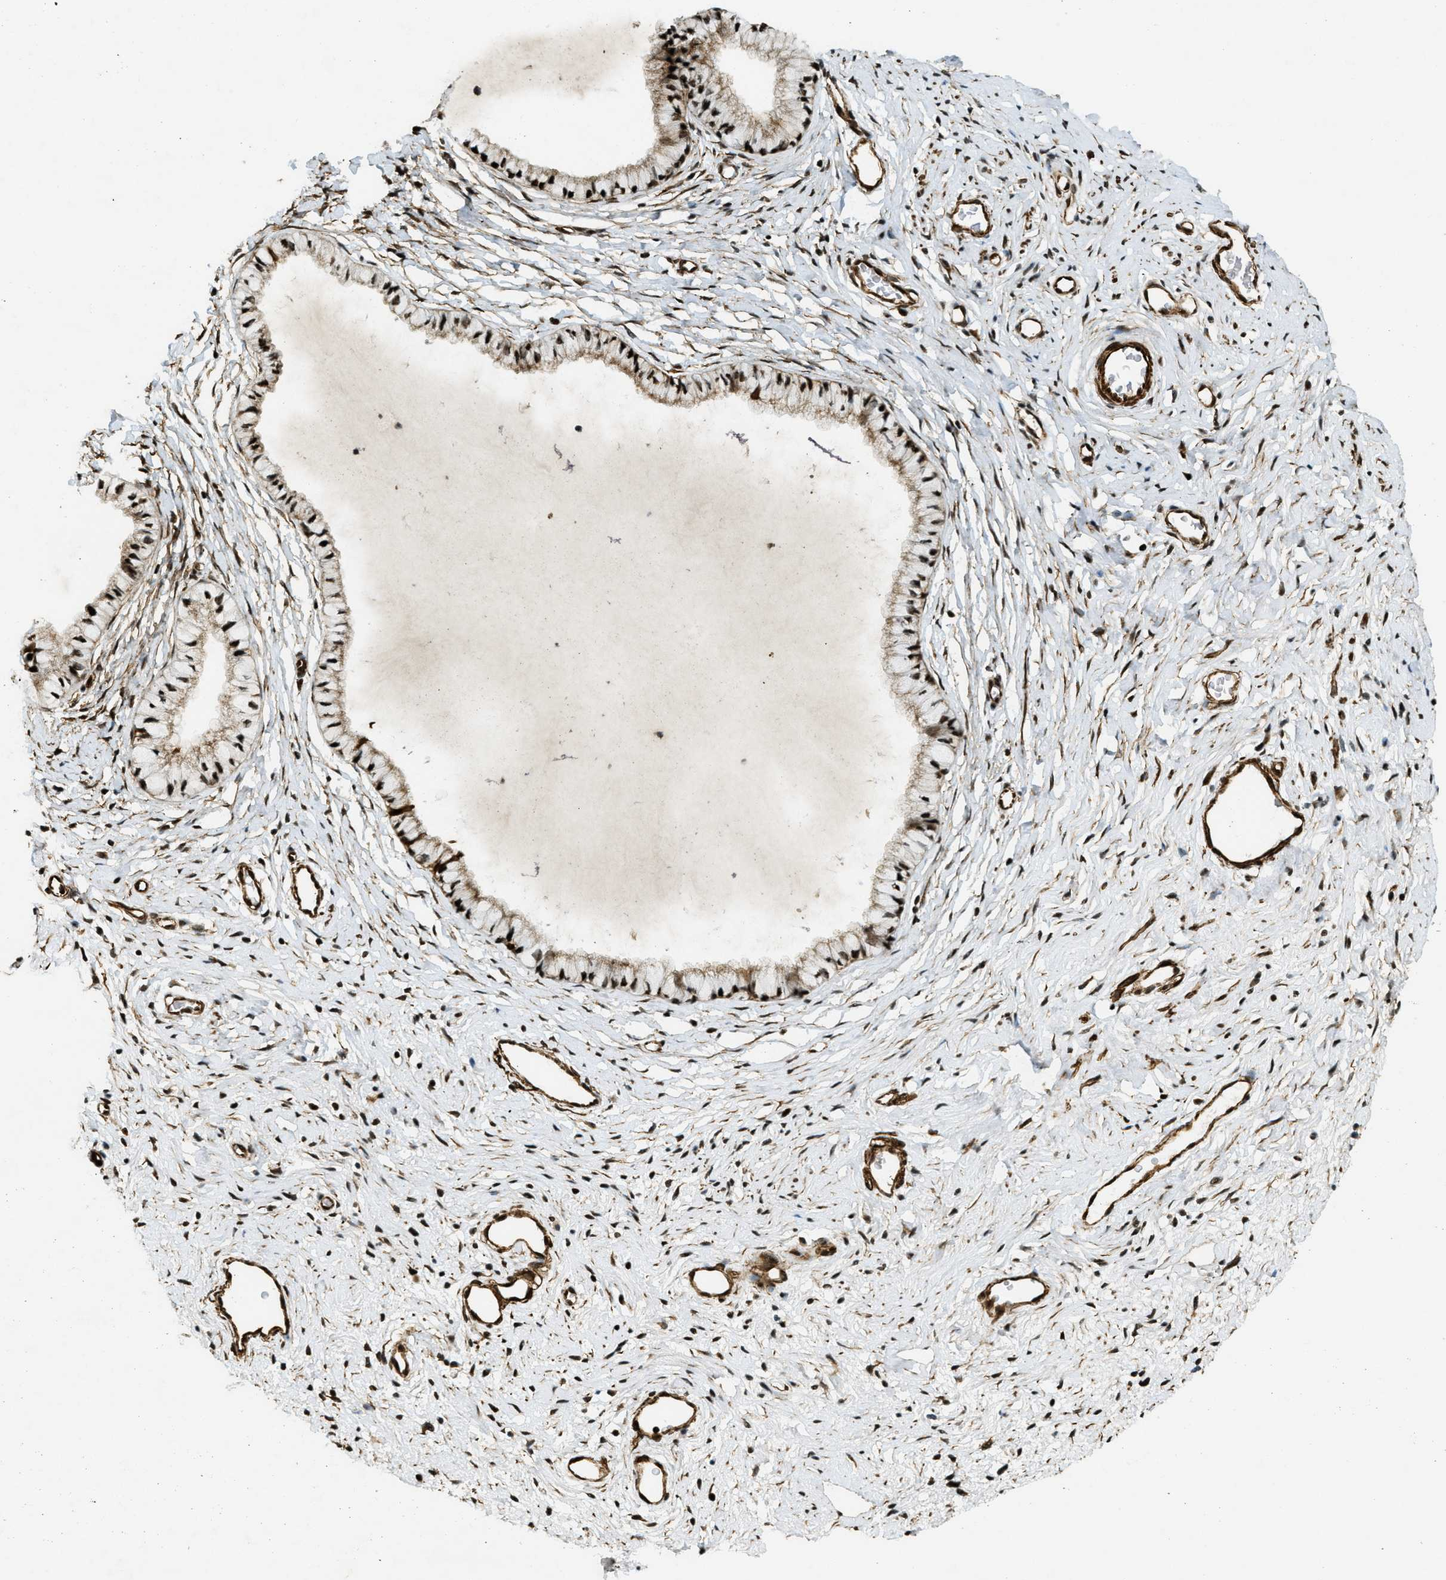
{"staining": {"intensity": "strong", "quantity": ">75%", "location": "nuclear"}, "tissue": "cervix", "cell_type": "Glandular cells", "image_type": "normal", "snomed": [{"axis": "morphology", "description": "Normal tissue, NOS"}, {"axis": "topography", "description": "Cervix"}], "caption": "Cervix stained for a protein demonstrates strong nuclear positivity in glandular cells. (Brightfield microscopy of DAB IHC at high magnification).", "gene": "CFAP36", "patient": {"sex": "female", "age": 77}}